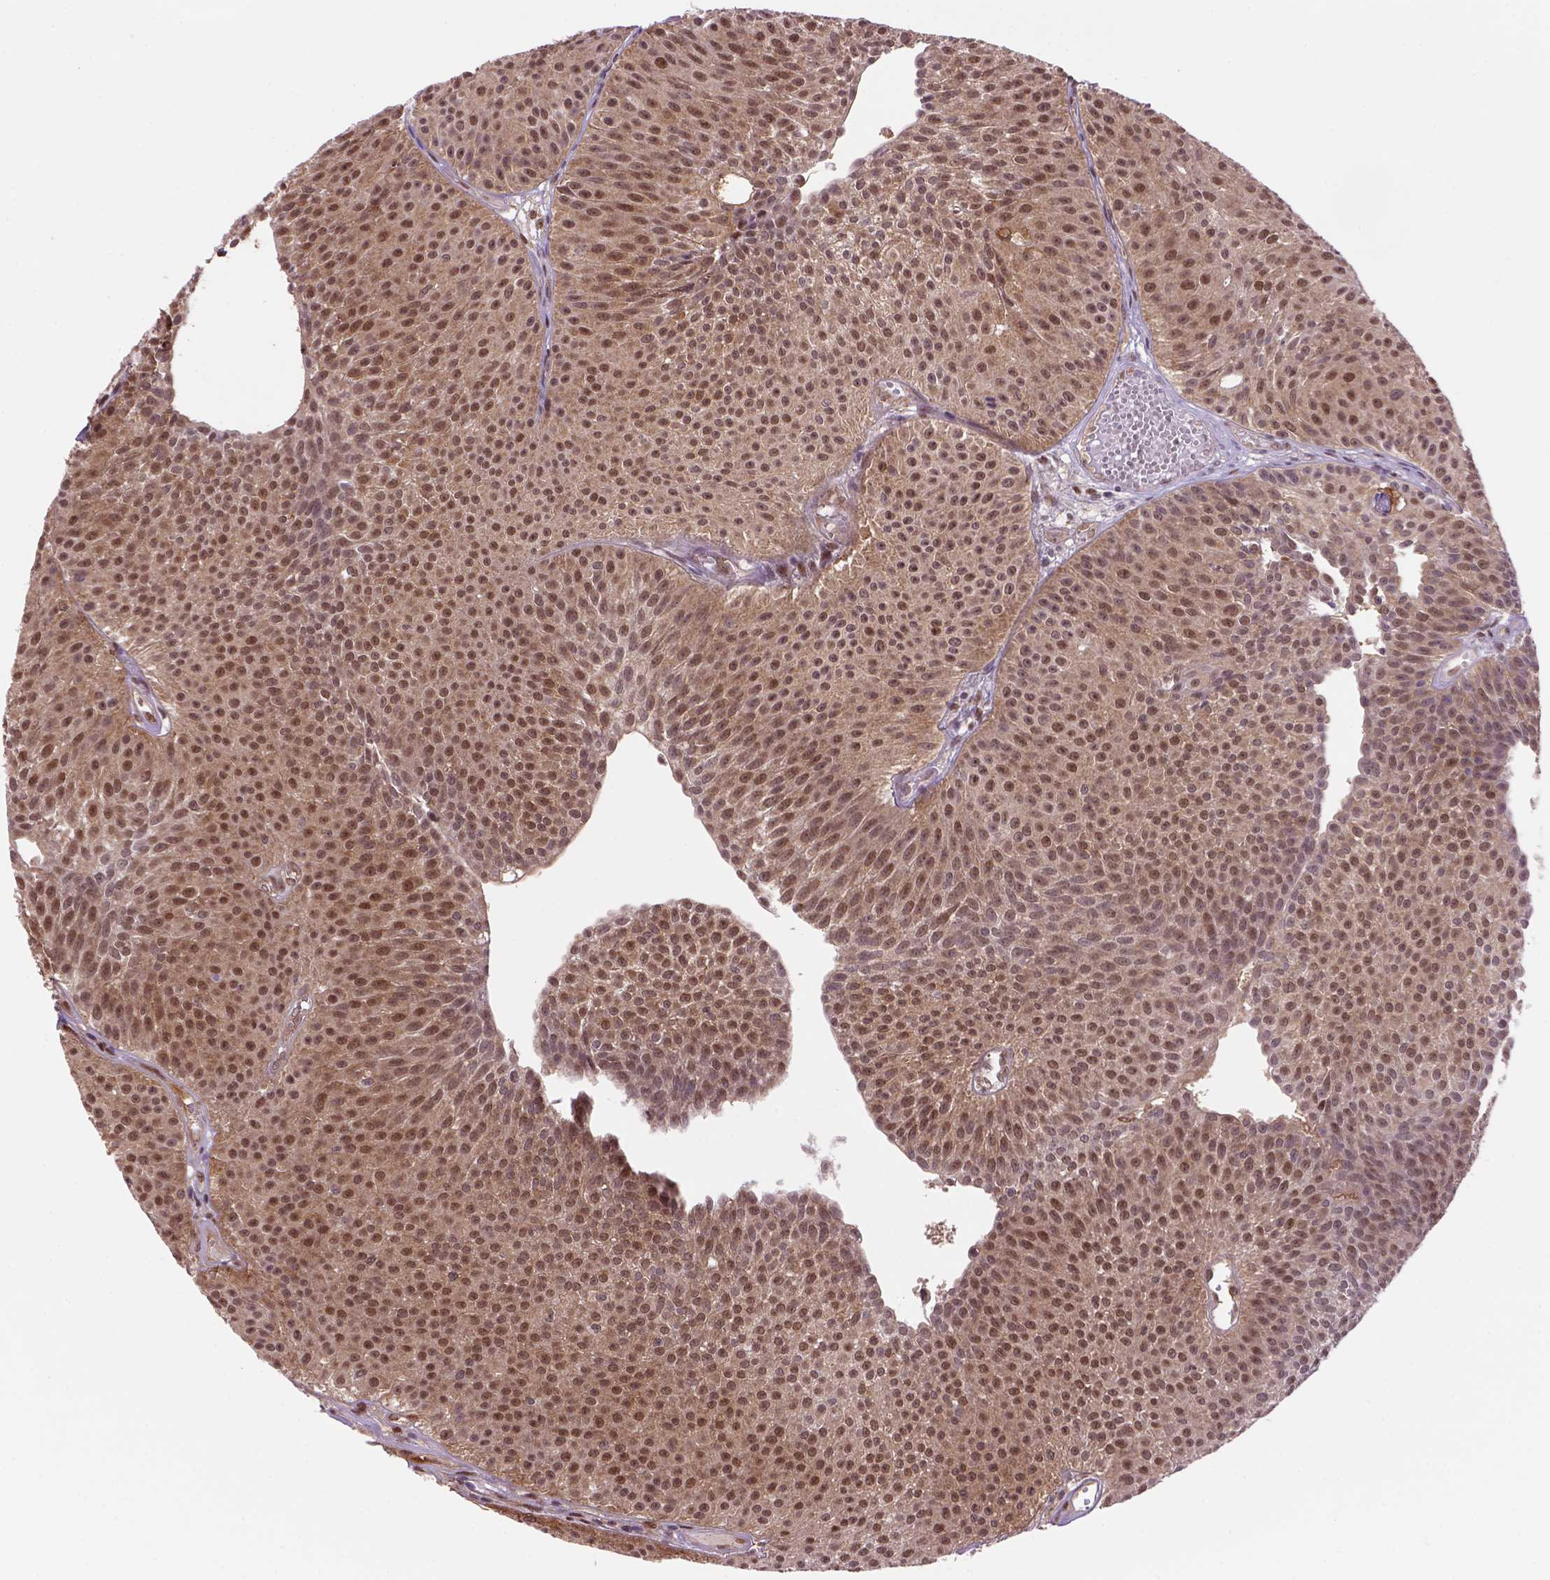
{"staining": {"intensity": "moderate", "quantity": ">75%", "location": "cytoplasmic/membranous,nuclear"}, "tissue": "urothelial cancer", "cell_type": "Tumor cells", "image_type": "cancer", "snomed": [{"axis": "morphology", "description": "Urothelial carcinoma, Low grade"}, {"axis": "topography", "description": "Urinary bladder"}], "caption": "About >75% of tumor cells in human urothelial carcinoma (low-grade) exhibit moderate cytoplasmic/membranous and nuclear protein expression as visualized by brown immunohistochemical staining.", "gene": "PSMC2", "patient": {"sex": "male", "age": 63}}